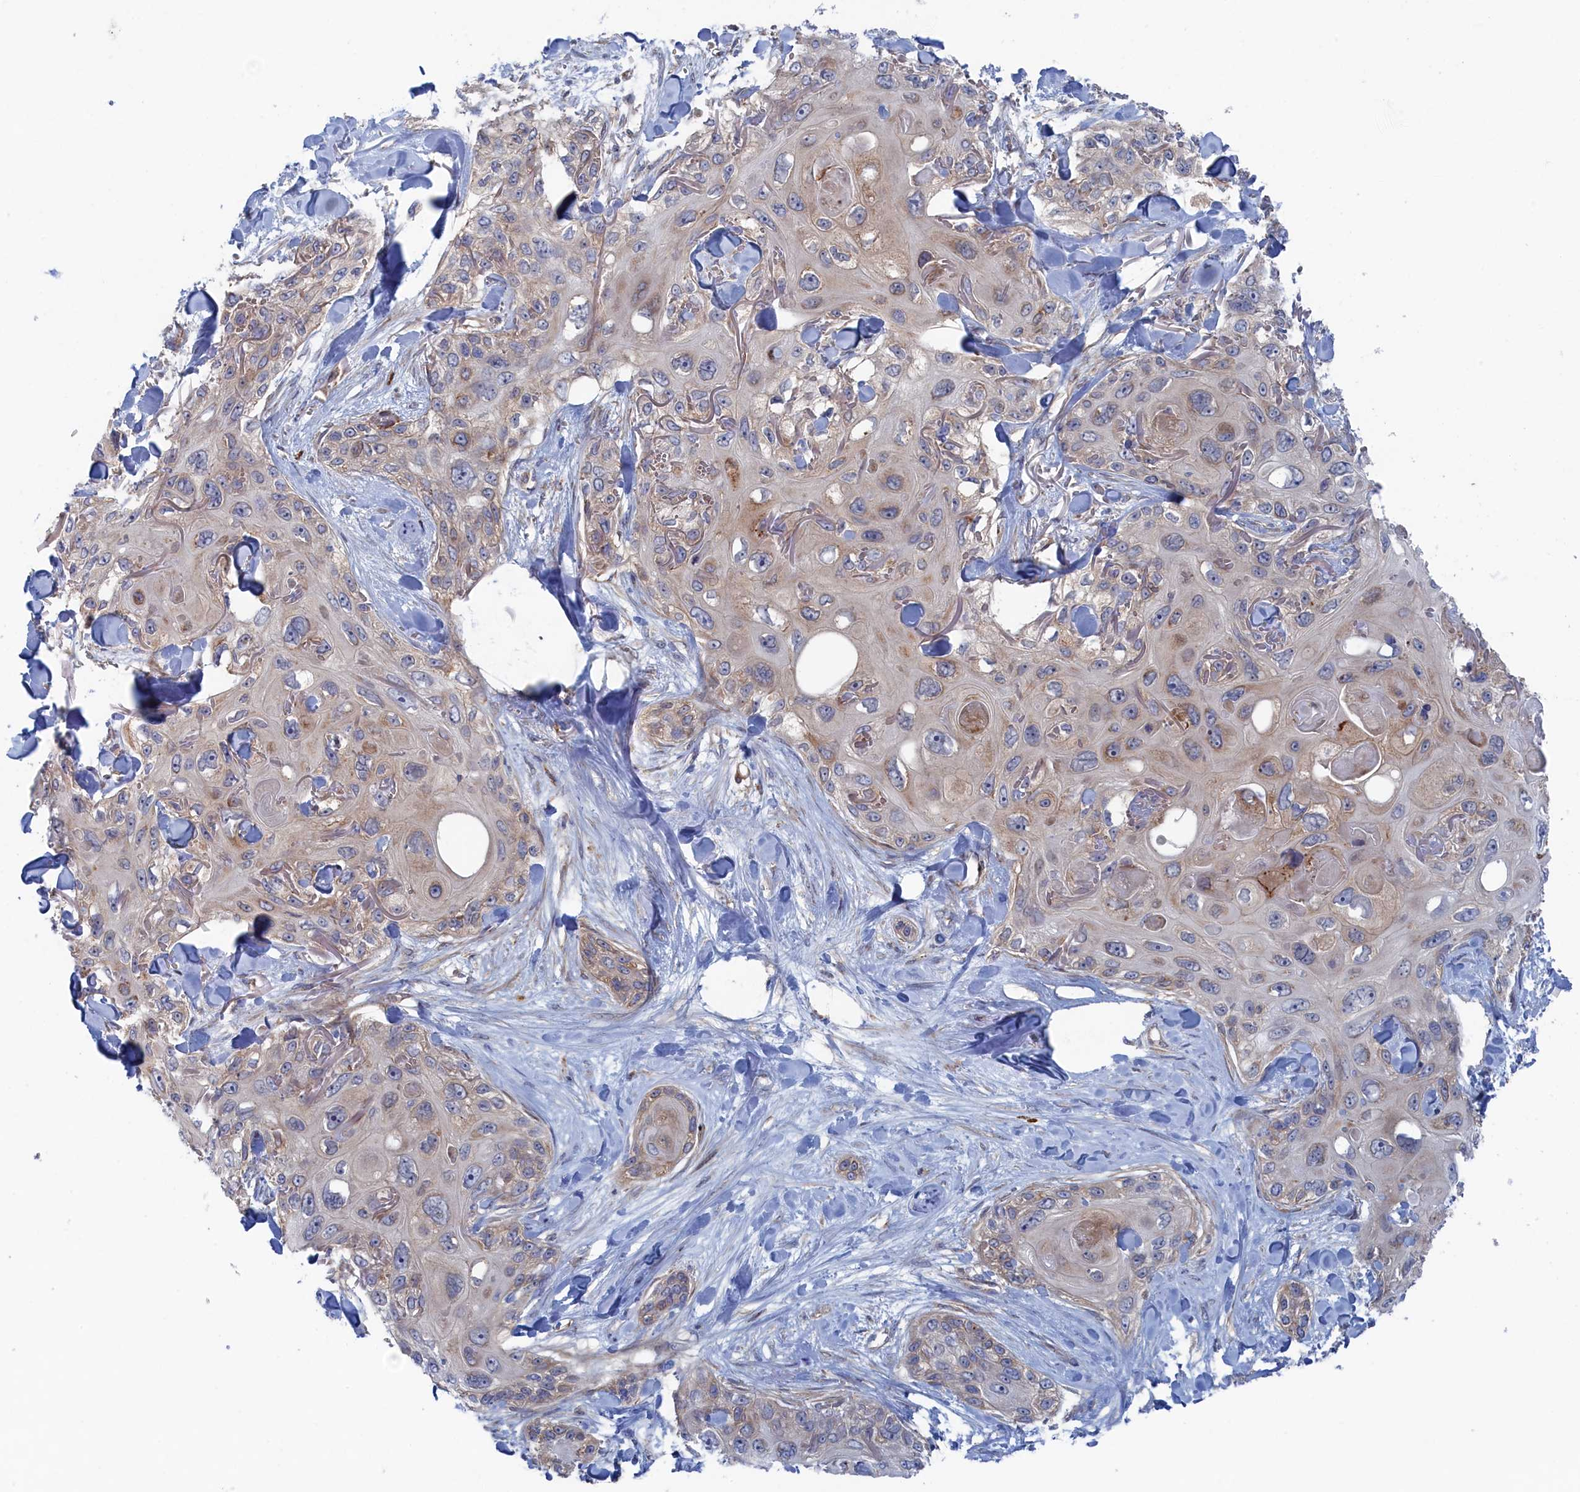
{"staining": {"intensity": "weak", "quantity": "25%-75%", "location": "cytoplasmic/membranous"}, "tissue": "skin cancer", "cell_type": "Tumor cells", "image_type": "cancer", "snomed": [{"axis": "morphology", "description": "Normal tissue, NOS"}, {"axis": "morphology", "description": "Squamous cell carcinoma, NOS"}, {"axis": "topography", "description": "Skin"}], "caption": "Squamous cell carcinoma (skin) stained with a brown dye reveals weak cytoplasmic/membranous positive positivity in approximately 25%-75% of tumor cells.", "gene": "FILIP1L", "patient": {"sex": "male", "age": 72}}